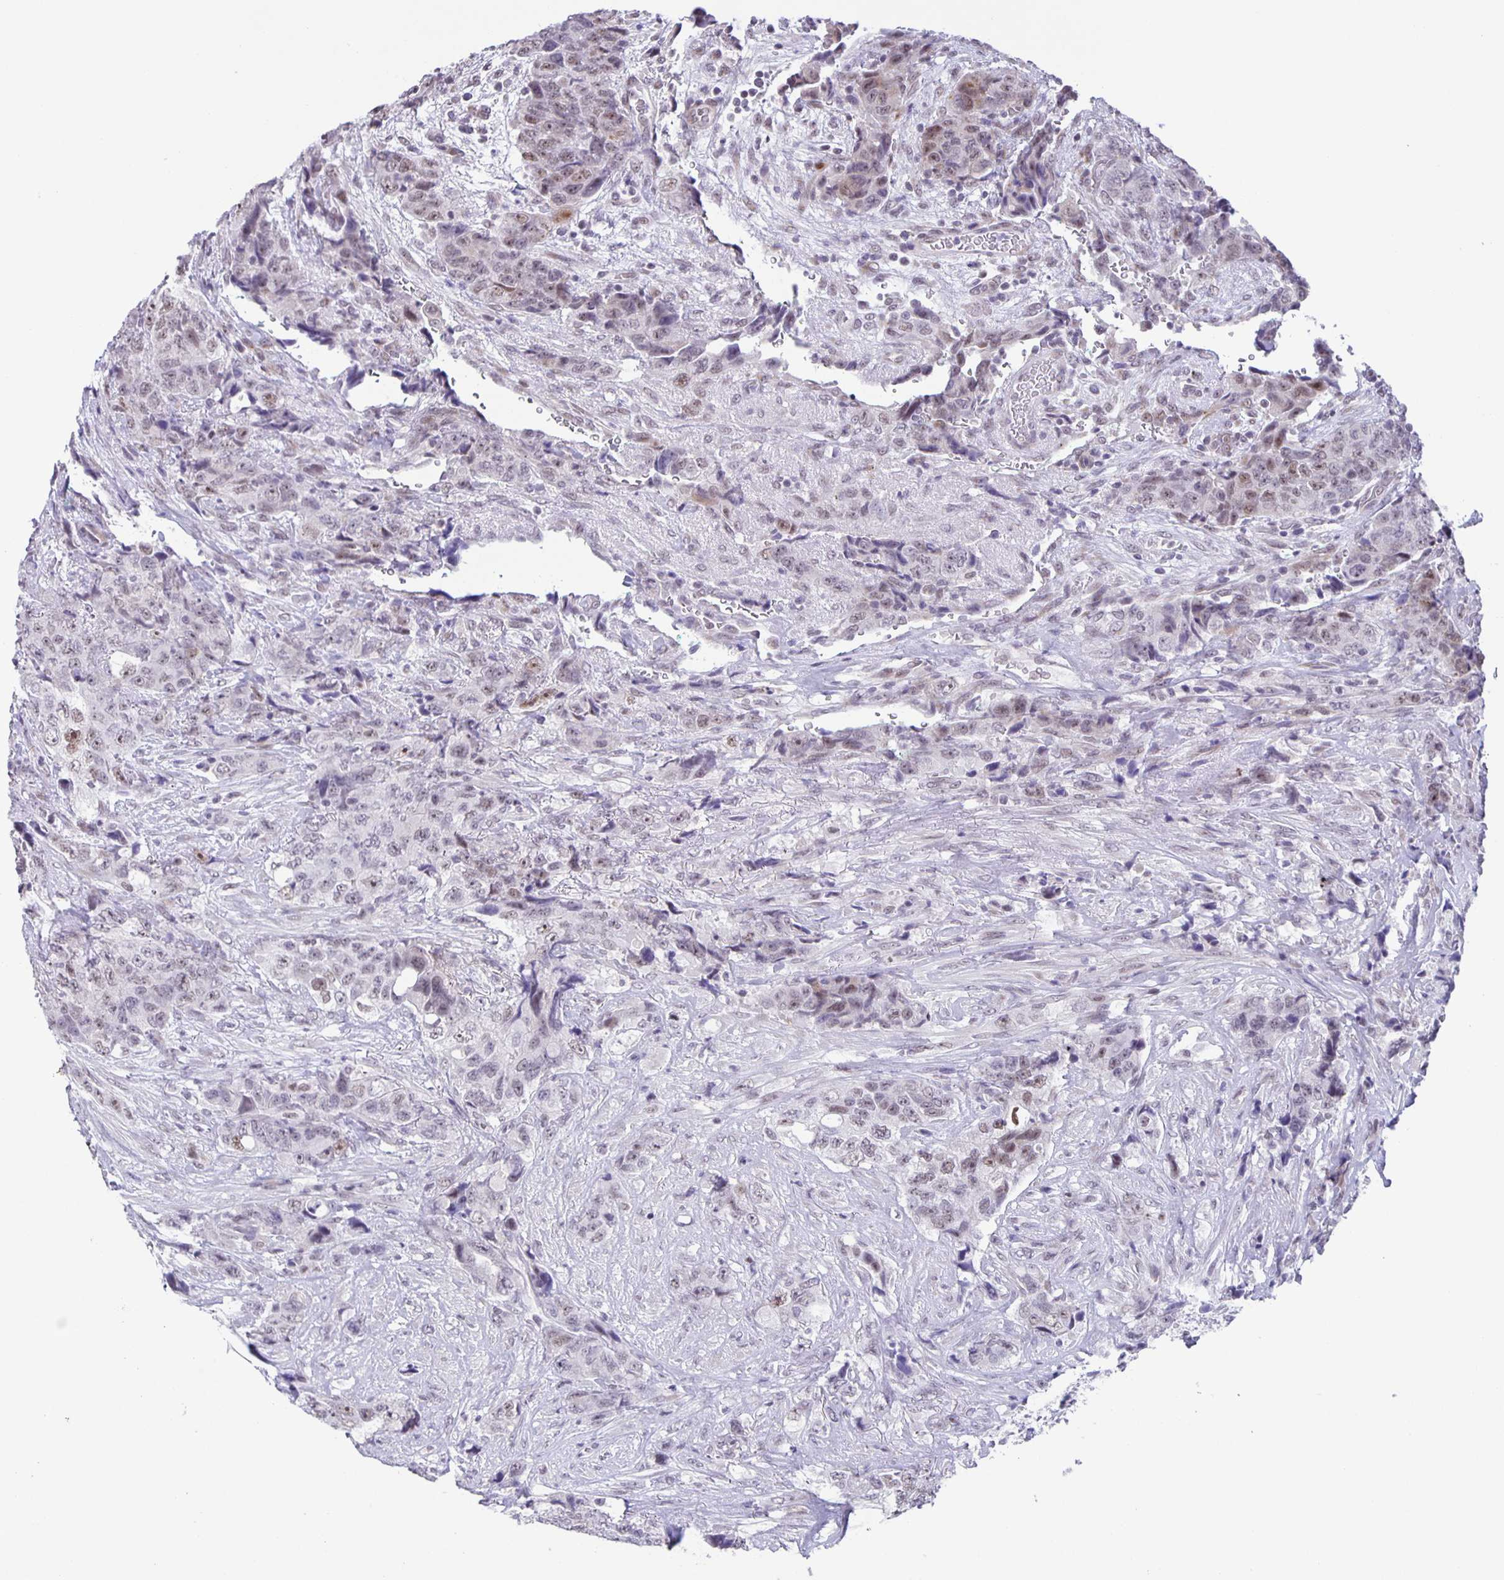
{"staining": {"intensity": "weak", "quantity": "25%-75%", "location": "nuclear"}, "tissue": "urothelial cancer", "cell_type": "Tumor cells", "image_type": "cancer", "snomed": [{"axis": "morphology", "description": "Urothelial carcinoma, High grade"}, {"axis": "topography", "description": "Urinary bladder"}], "caption": "Immunohistochemistry (IHC) (DAB) staining of high-grade urothelial carcinoma exhibits weak nuclear protein positivity in about 25%-75% of tumor cells.", "gene": "PHRF1", "patient": {"sex": "female", "age": 78}}